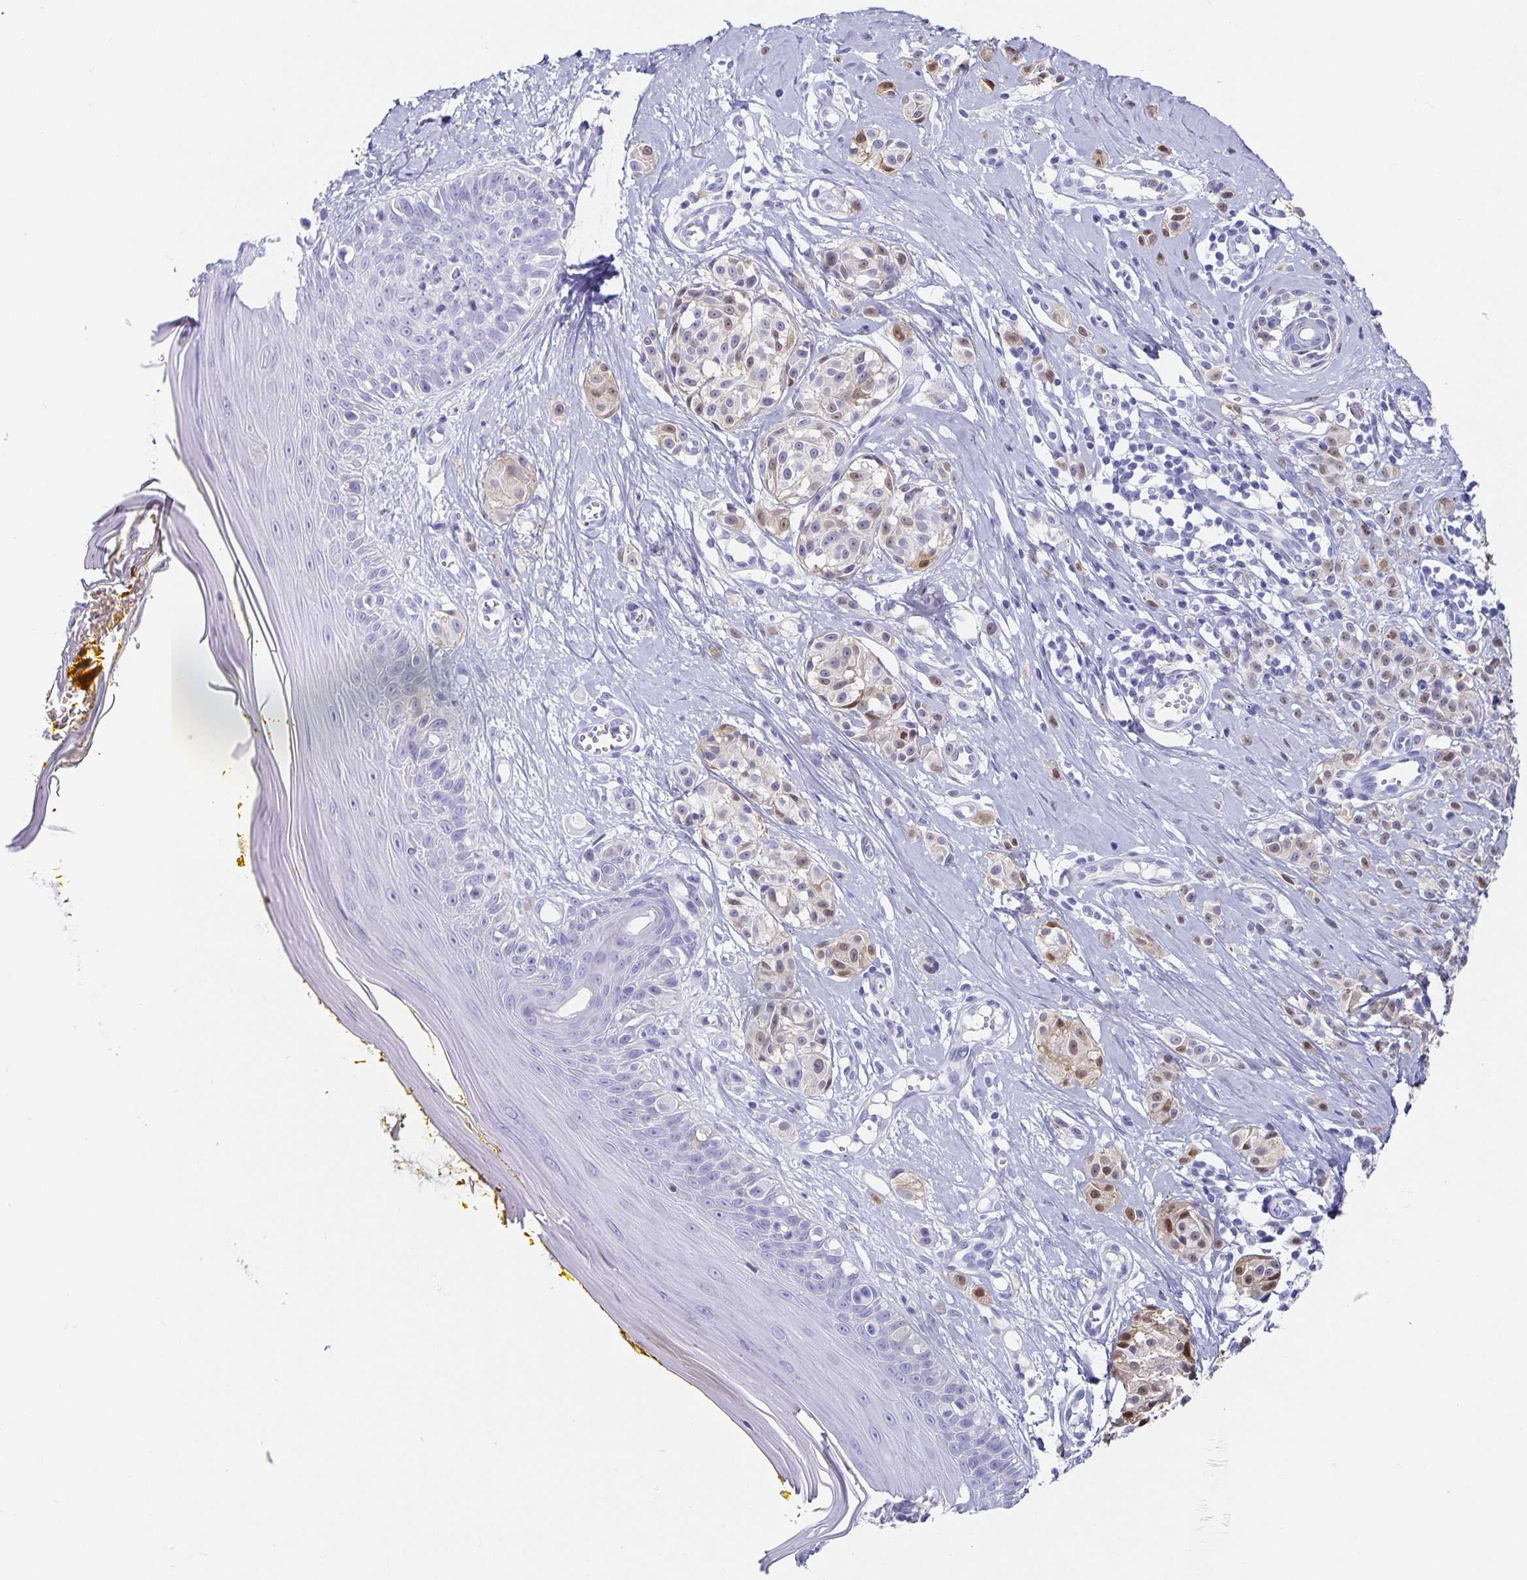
{"staining": {"intensity": "weak", "quantity": "<25%", "location": "nuclear"}, "tissue": "melanoma", "cell_type": "Tumor cells", "image_type": "cancer", "snomed": [{"axis": "morphology", "description": "Malignant melanoma, NOS"}, {"axis": "topography", "description": "Skin"}], "caption": "Human malignant melanoma stained for a protein using immunohistochemistry (IHC) demonstrates no expression in tumor cells.", "gene": "CHGA", "patient": {"sex": "male", "age": 74}}